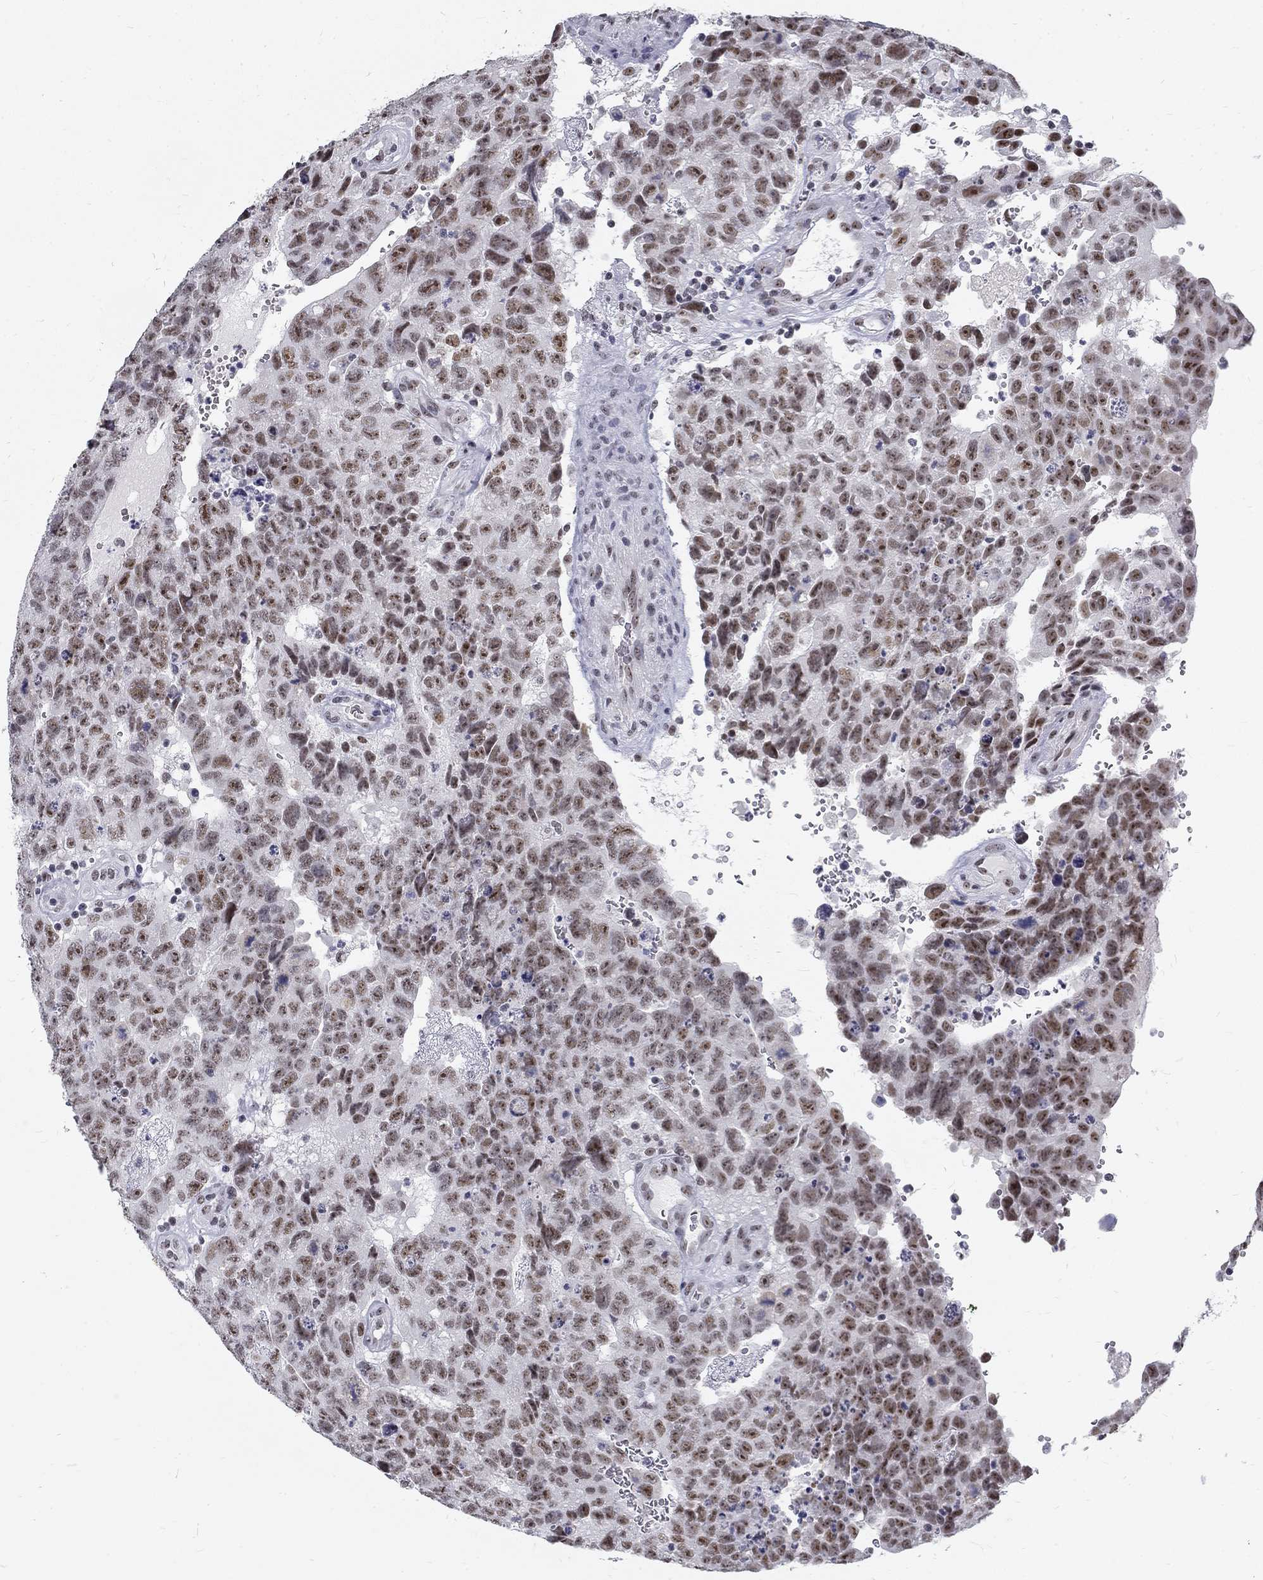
{"staining": {"intensity": "moderate", "quantity": "25%-75%", "location": "nuclear"}, "tissue": "testis cancer", "cell_type": "Tumor cells", "image_type": "cancer", "snomed": [{"axis": "morphology", "description": "Carcinoma, Embryonal, NOS"}, {"axis": "topography", "description": "Testis"}], "caption": "Moderate nuclear staining for a protein is present in about 25%-75% of tumor cells of testis cancer using immunohistochemistry (IHC).", "gene": "SNORC", "patient": {"sex": "male", "age": 24}}